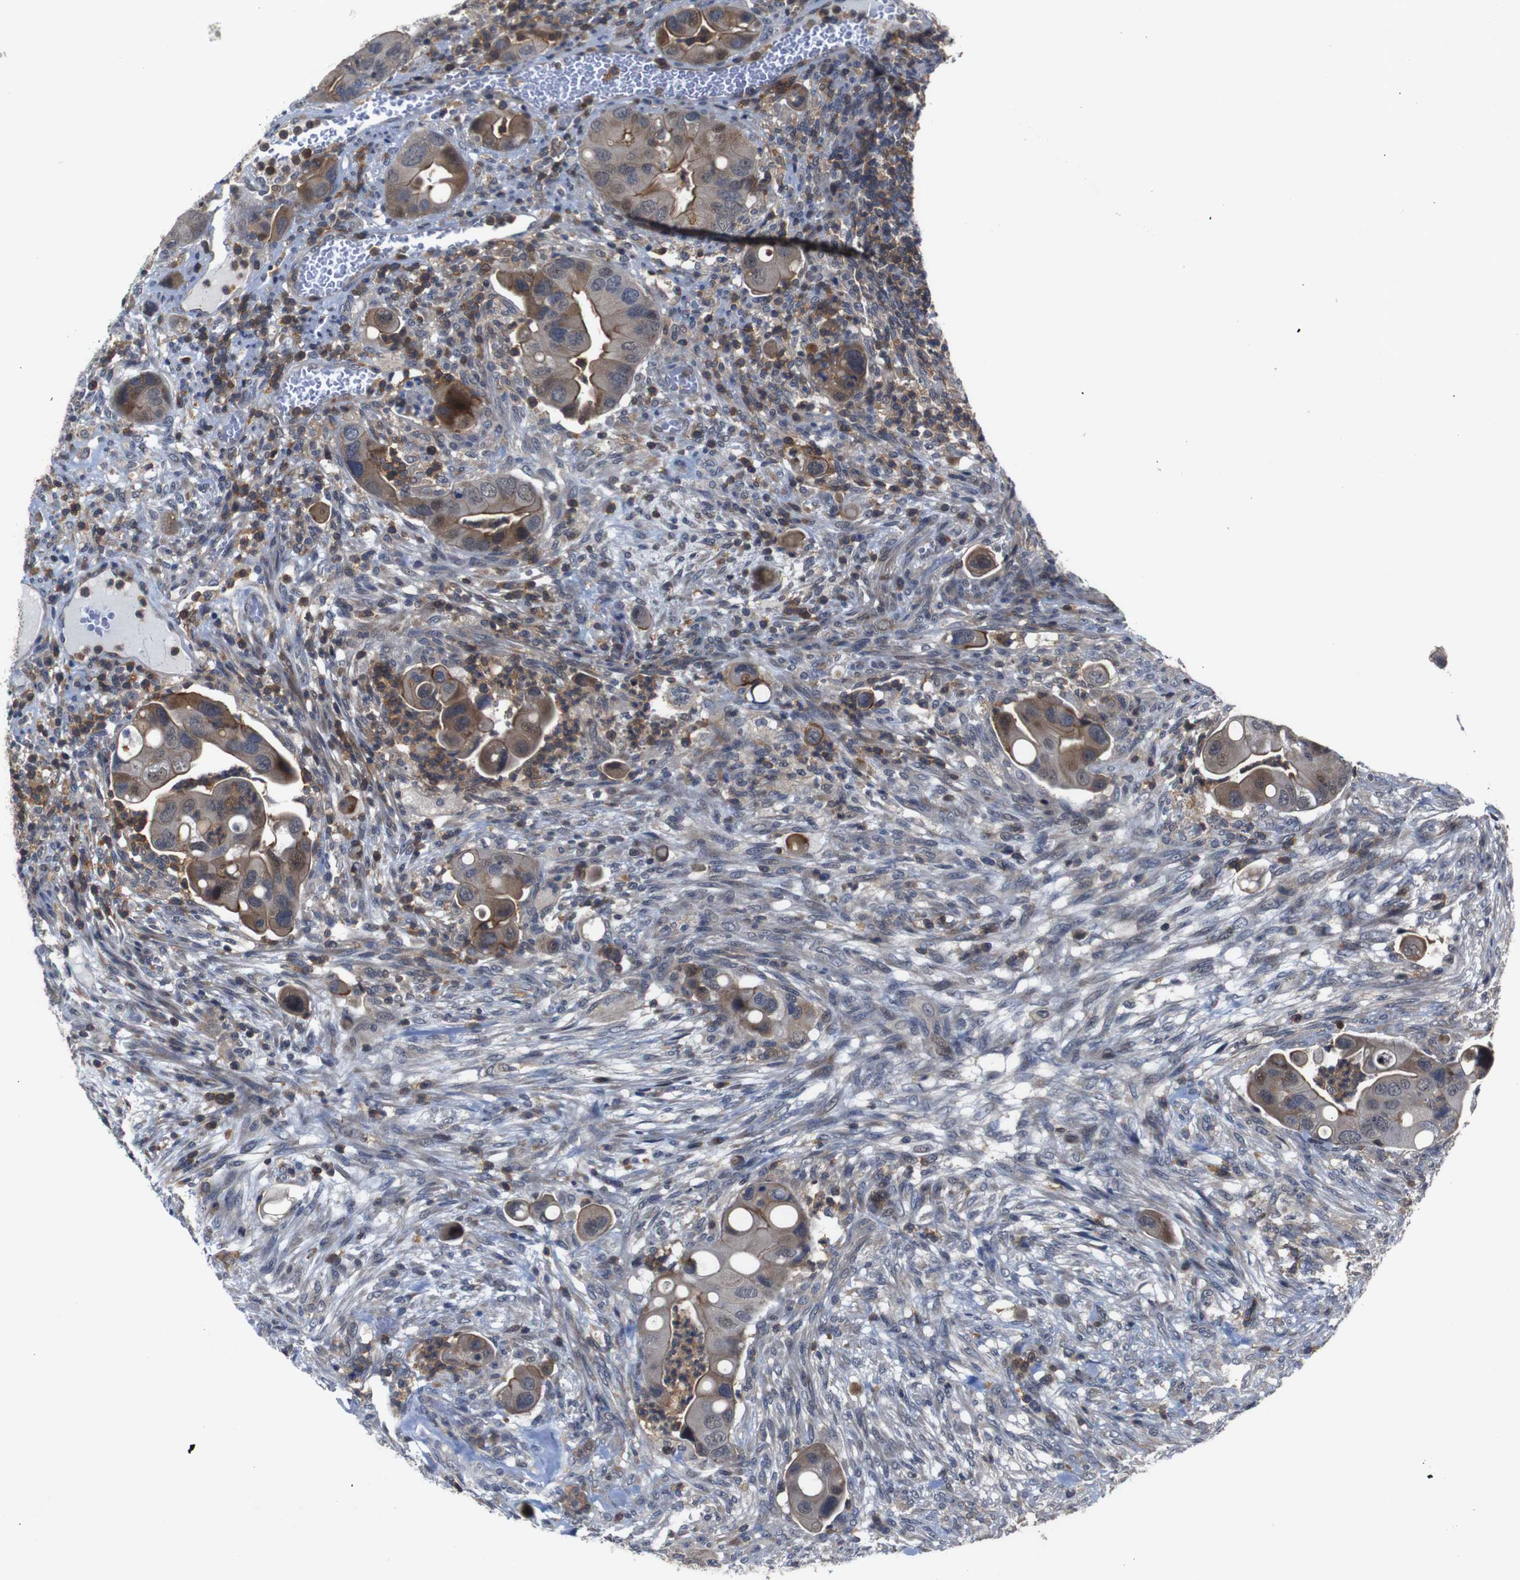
{"staining": {"intensity": "weak", "quantity": ">75%", "location": "cytoplasmic/membranous"}, "tissue": "colorectal cancer", "cell_type": "Tumor cells", "image_type": "cancer", "snomed": [{"axis": "morphology", "description": "Adenocarcinoma, NOS"}, {"axis": "topography", "description": "Rectum"}], "caption": "This is an image of IHC staining of colorectal cancer (adenocarcinoma), which shows weak positivity in the cytoplasmic/membranous of tumor cells.", "gene": "BRWD3", "patient": {"sex": "female", "age": 57}}